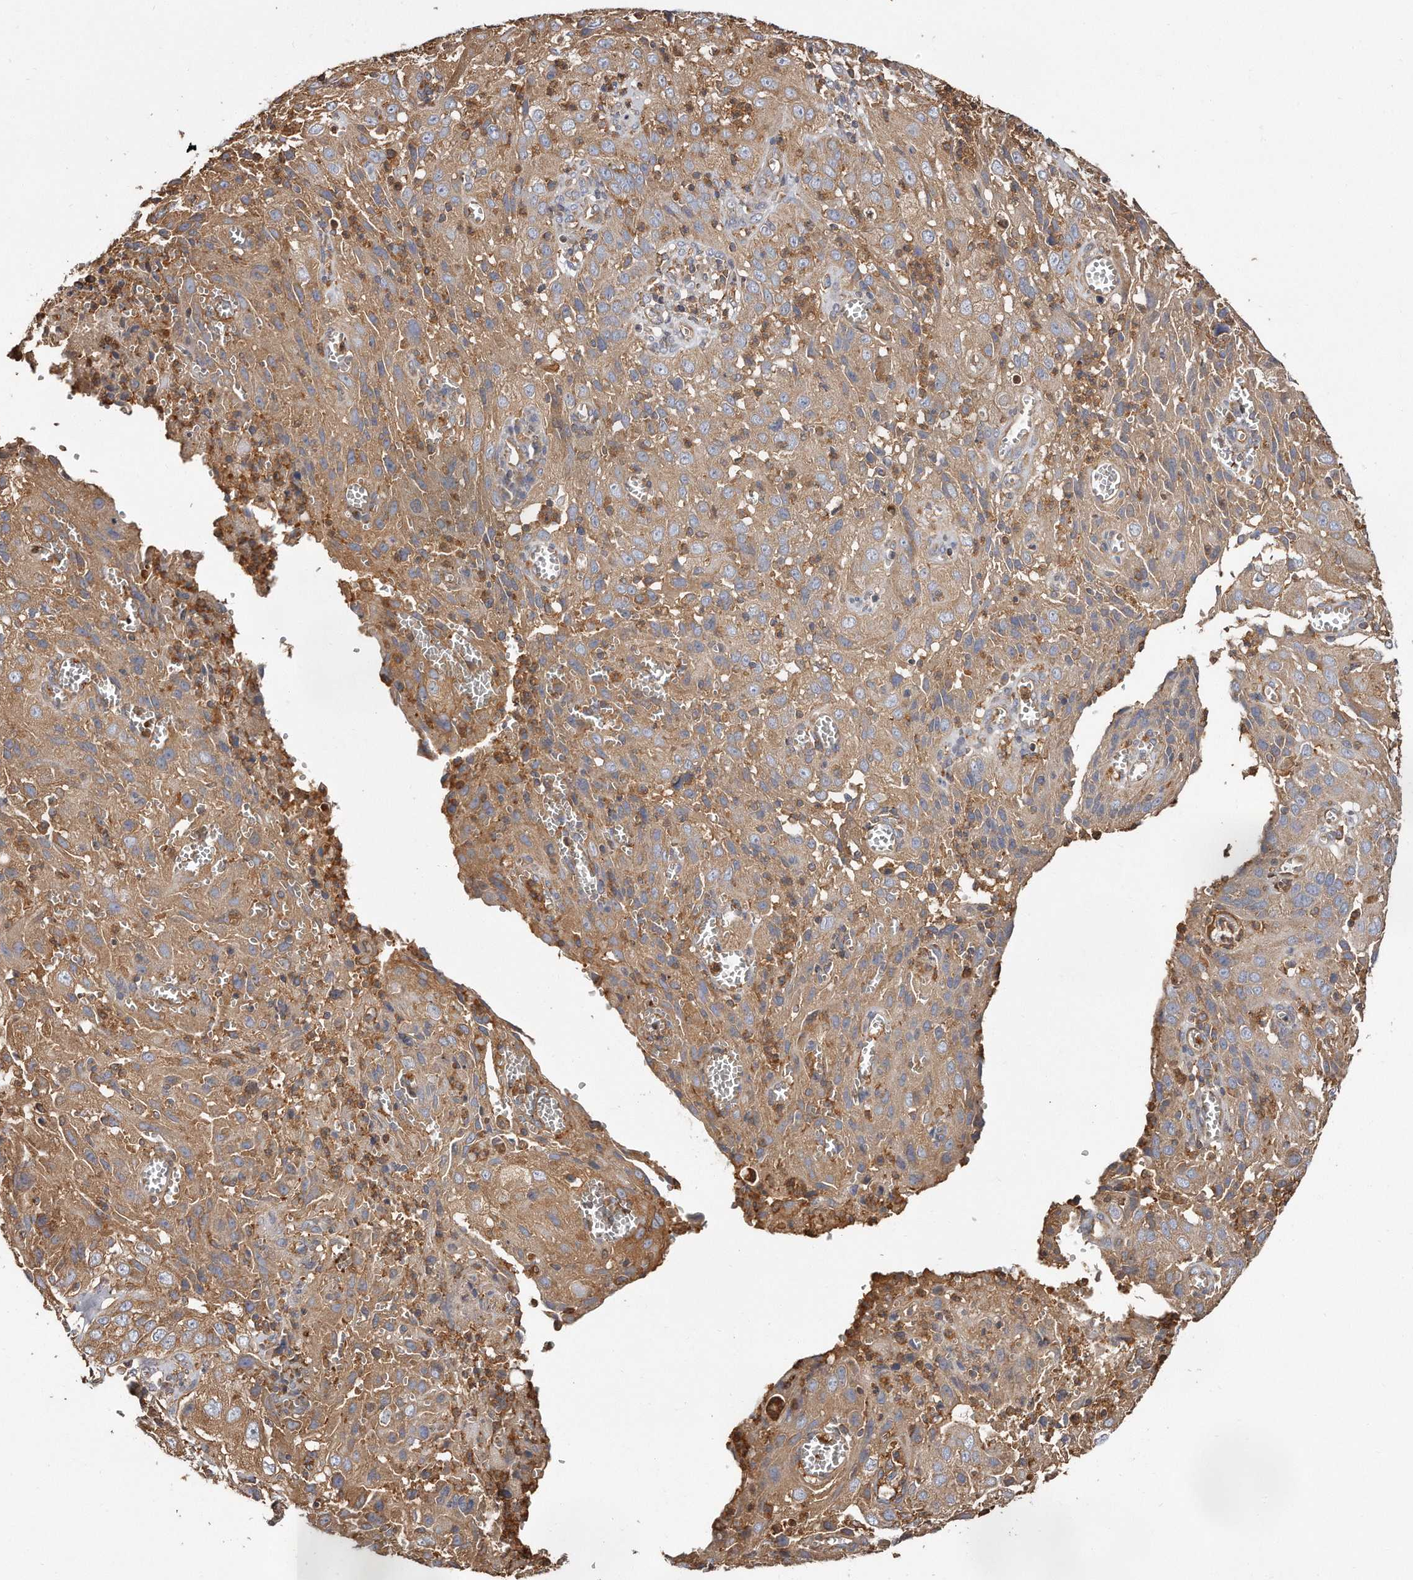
{"staining": {"intensity": "weak", "quantity": ">75%", "location": "cytoplasmic/membranous"}, "tissue": "cervical cancer", "cell_type": "Tumor cells", "image_type": "cancer", "snomed": [{"axis": "morphology", "description": "Squamous cell carcinoma, NOS"}, {"axis": "topography", "description": "Cervix"}], "caption": "The micrograph displays immunohistochemical staining of cervical cancer. There is weak cytoplasmic/membranous positivity is identified in approximately >75% of tumor cells.", "gene": "CAP1", "patient": {"sex": "female", "age": 32}}